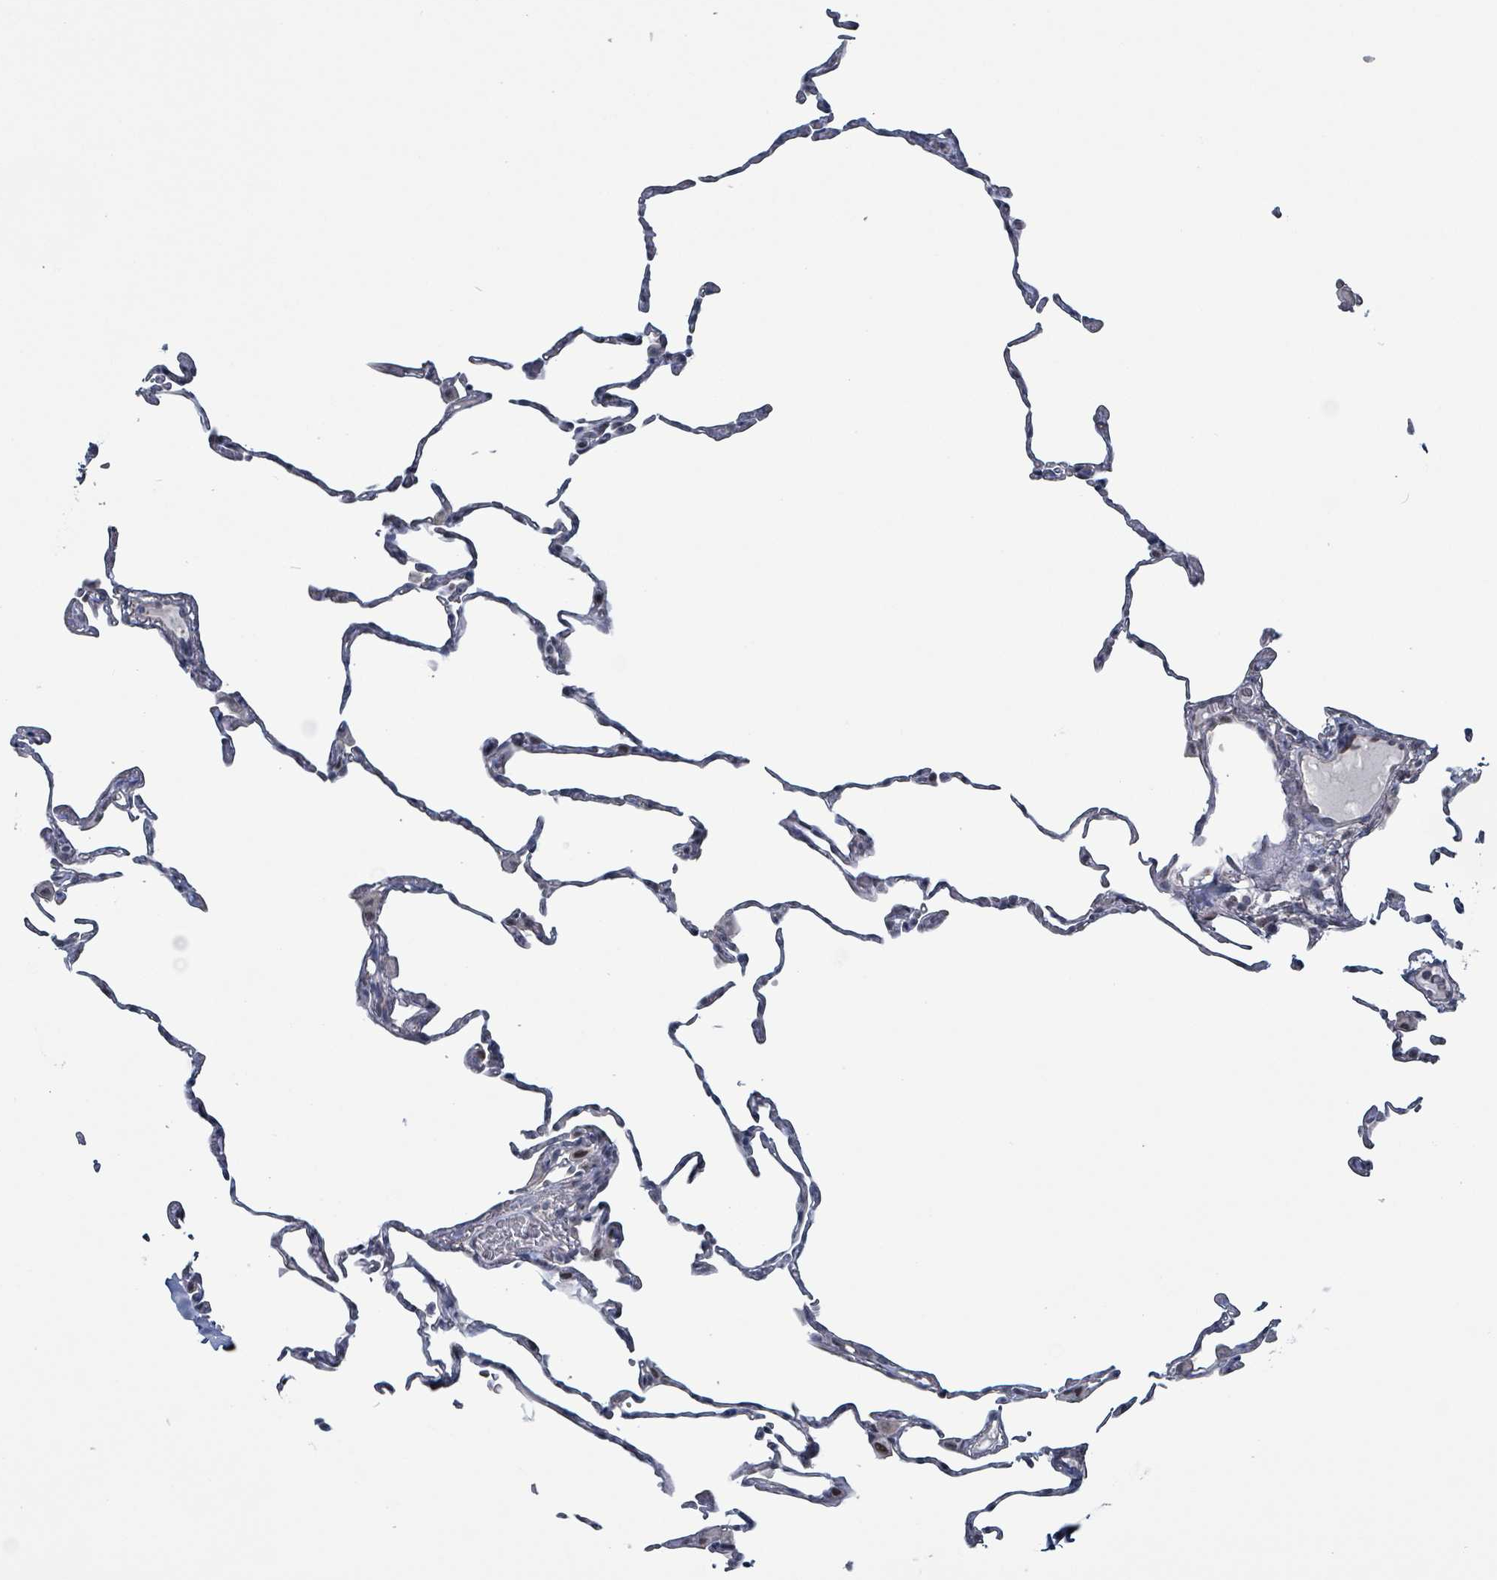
{"staining": {"intensity": "weak", "quantity": "<25%", "location": "nuclear"}, "tissue": "lung", "cell_type": "Alveolar cells", "image_type": "normal", "snomed": [{"axis": "morphology", "description": "Normal tissue, NOS"}, {"axis": "topography", "description": "Lung"}], "caption": "IHC photomicrograph of benign lung: human lung stained with DAB demonstrates no significant protein positivity in alveolar cells.", "gene": "BIVM", "patient": {"sex": "female", "age": 57}}